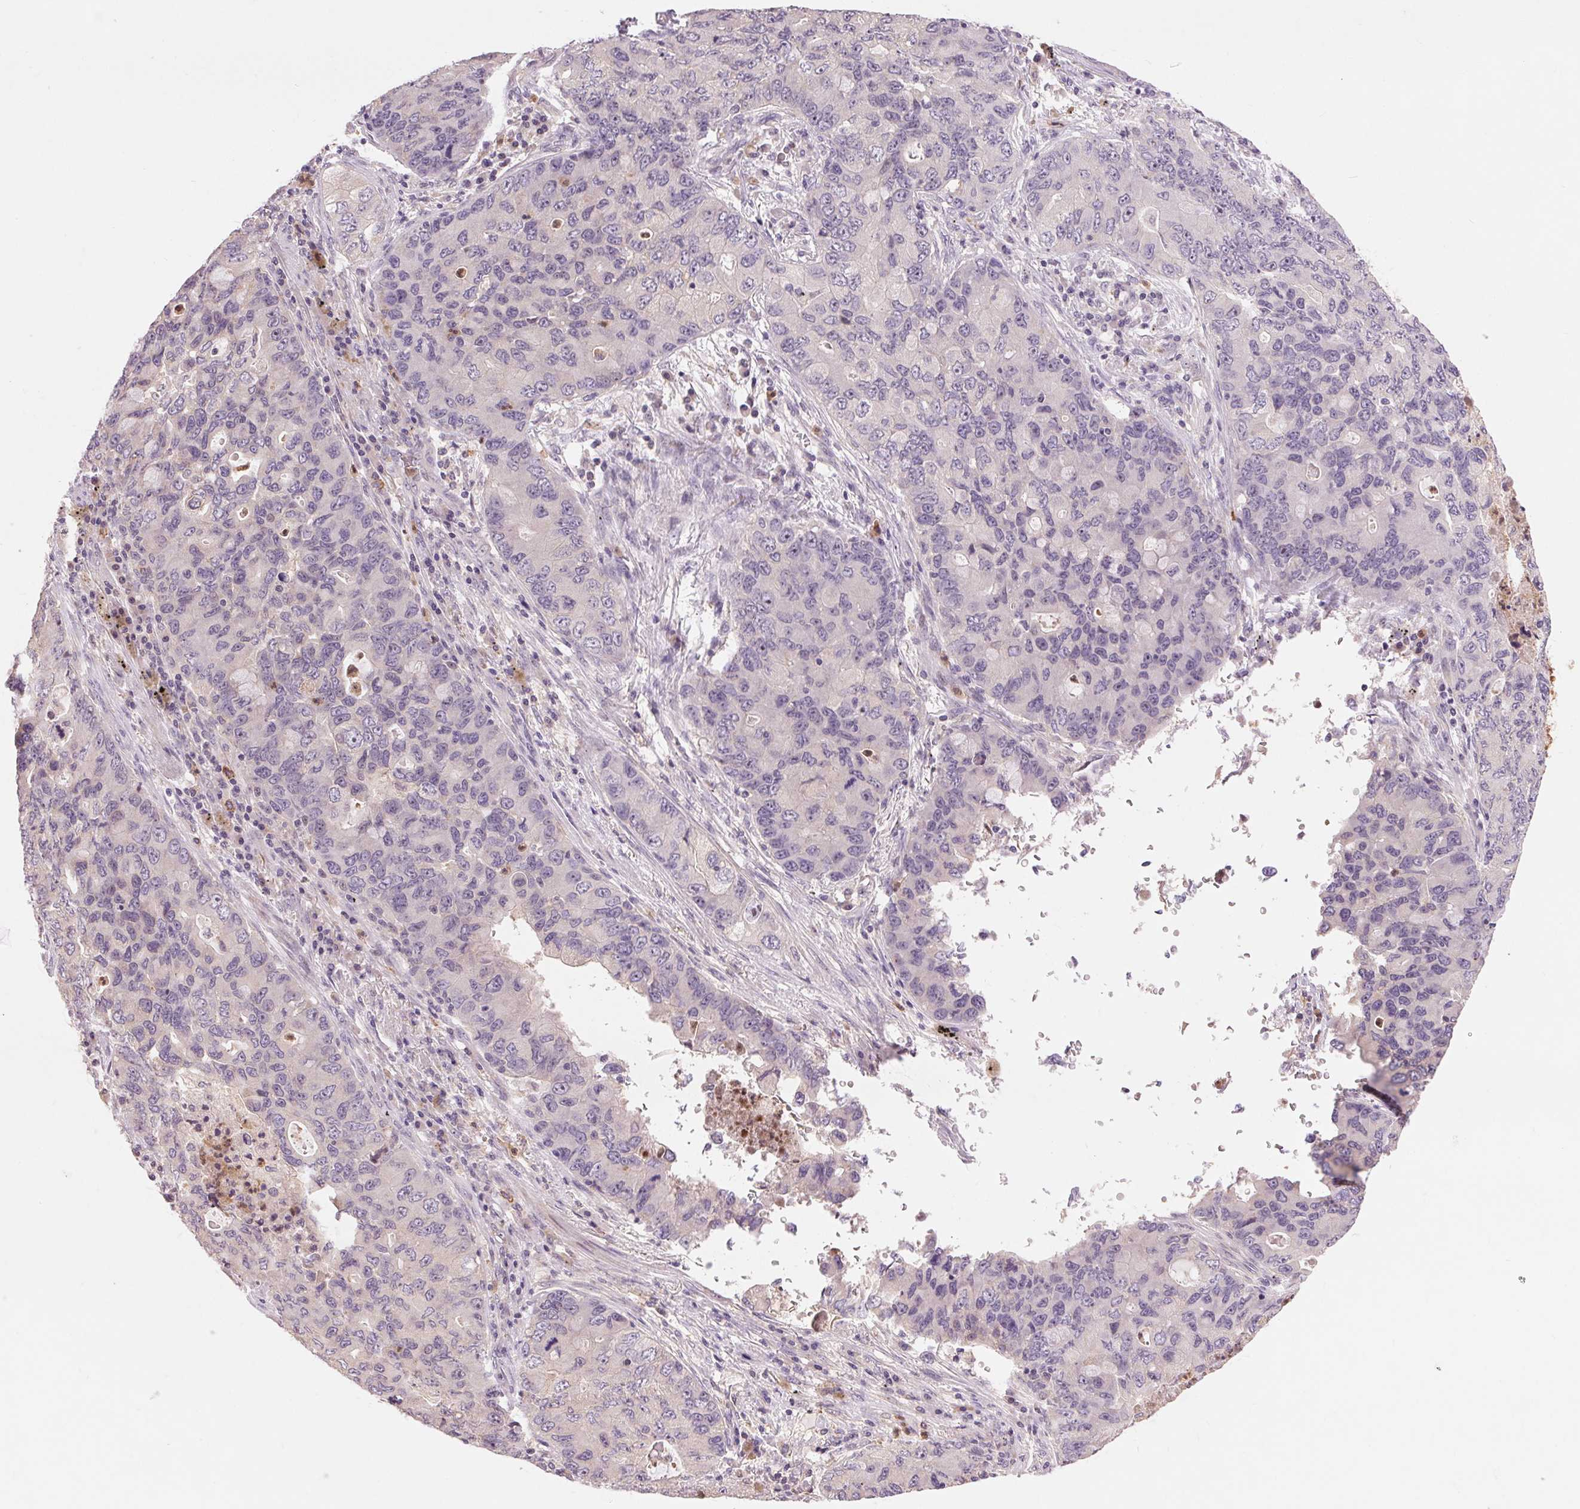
{"staining": {"intensity": "negative", "quantity": "none", "location": "none"}, "tissue": "lung cancer", "cell_type": "Tumor cells", "image_type": "cancer", "snomed": [{"axis": "morphology", "description": "Adenocarcinoma, NOS"}, {"axis": "morphology", "description": "Adenocarcinoma, metastatic, NOS"}, {"axis": "topography", "description": "Lymph node"}, {"axis": "topography", "description": "Lung"}], "caption": "Tumor cells show no significant positivity in metastatic adenocarcinoma (lung).", "gene": "RANBP3L", "patient": {"sex": "female", "age": 54}}